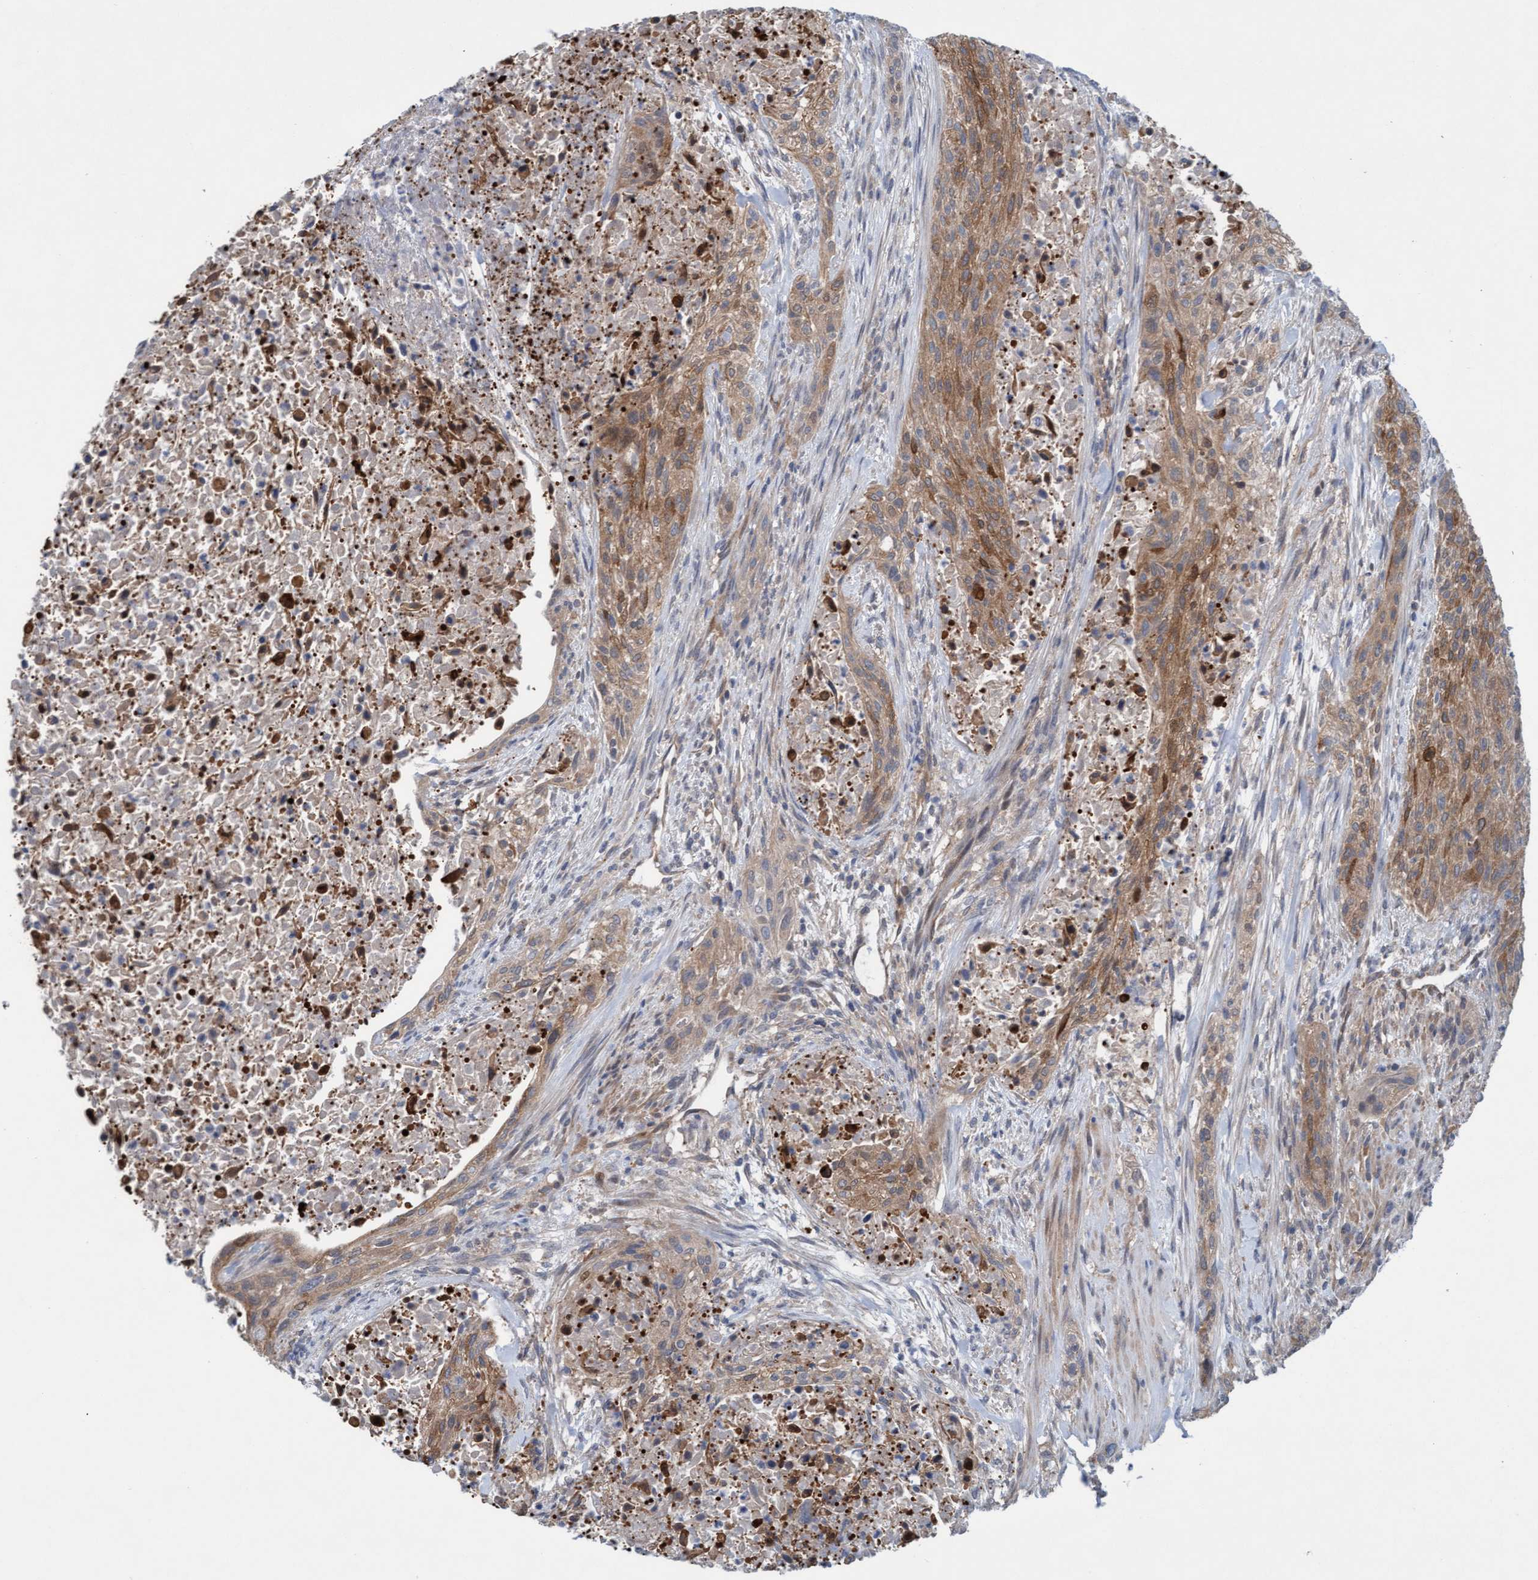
{"staining": {"intensity": "moderate", "quantity": ">75%", "location": "cytoplasmic/membranous"}, "tissue": "urothelial cancer", "cell_type": "Tumor cells", "image_type": "cancer", "snomed": [{"axis": "morphology", "description": "Urothelial carcinoma, Low grade"}, {"axis": "morphology", "description": "Urothelial carcinoma, High grade"}, {"axis": "topography", "description": "Urinary bladder"}], "caption": "The histopathology image reveals staining of urothelial carcinoma (low-grade), revealing moderate cytoplasmic/membranous protein expression (brown color) within tumor cells.", "gene": "KLHL25", "patient": {"sex": "male", "age": 35}}